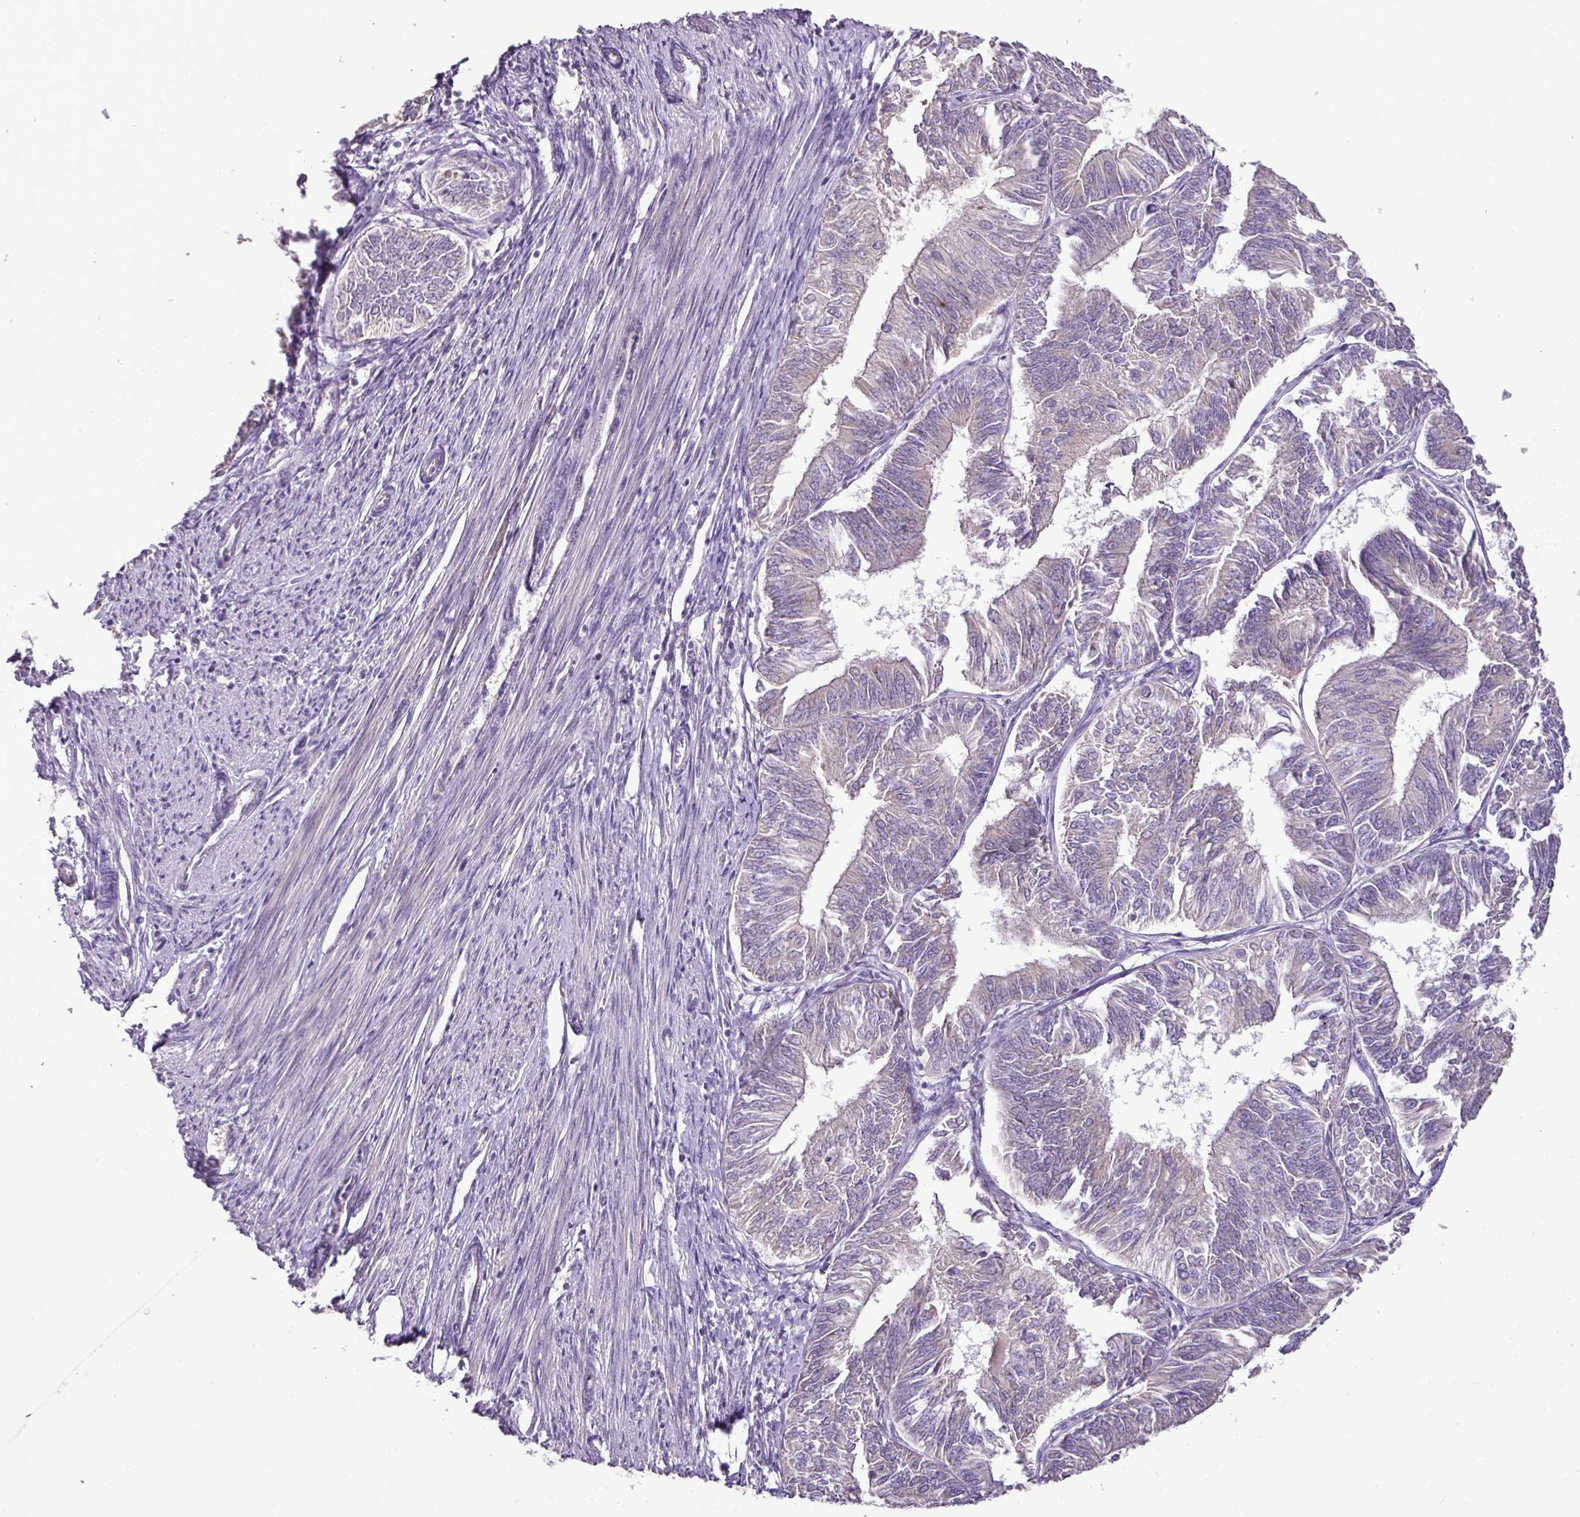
{"staining": {"intensity": "negative", "quantity": "none", "location": "none"}, "tissue": "endometrial cancer", "cell_type": "Tumor cells", "image_type": "cancer", "snomed": [{"axis": "morphology", "description": "Adenocarcinoma, NOS"}, {"axis": "topography", "description": "Endometrium"}], "caption": "IHC image of neoplastic tissue: endometrial adenocarcinoma stained with DAB demonstrates no significant protein positivity in tumor cells.", "gene": "BRINP2", "patient": {"sex": "female", "age": 58}}